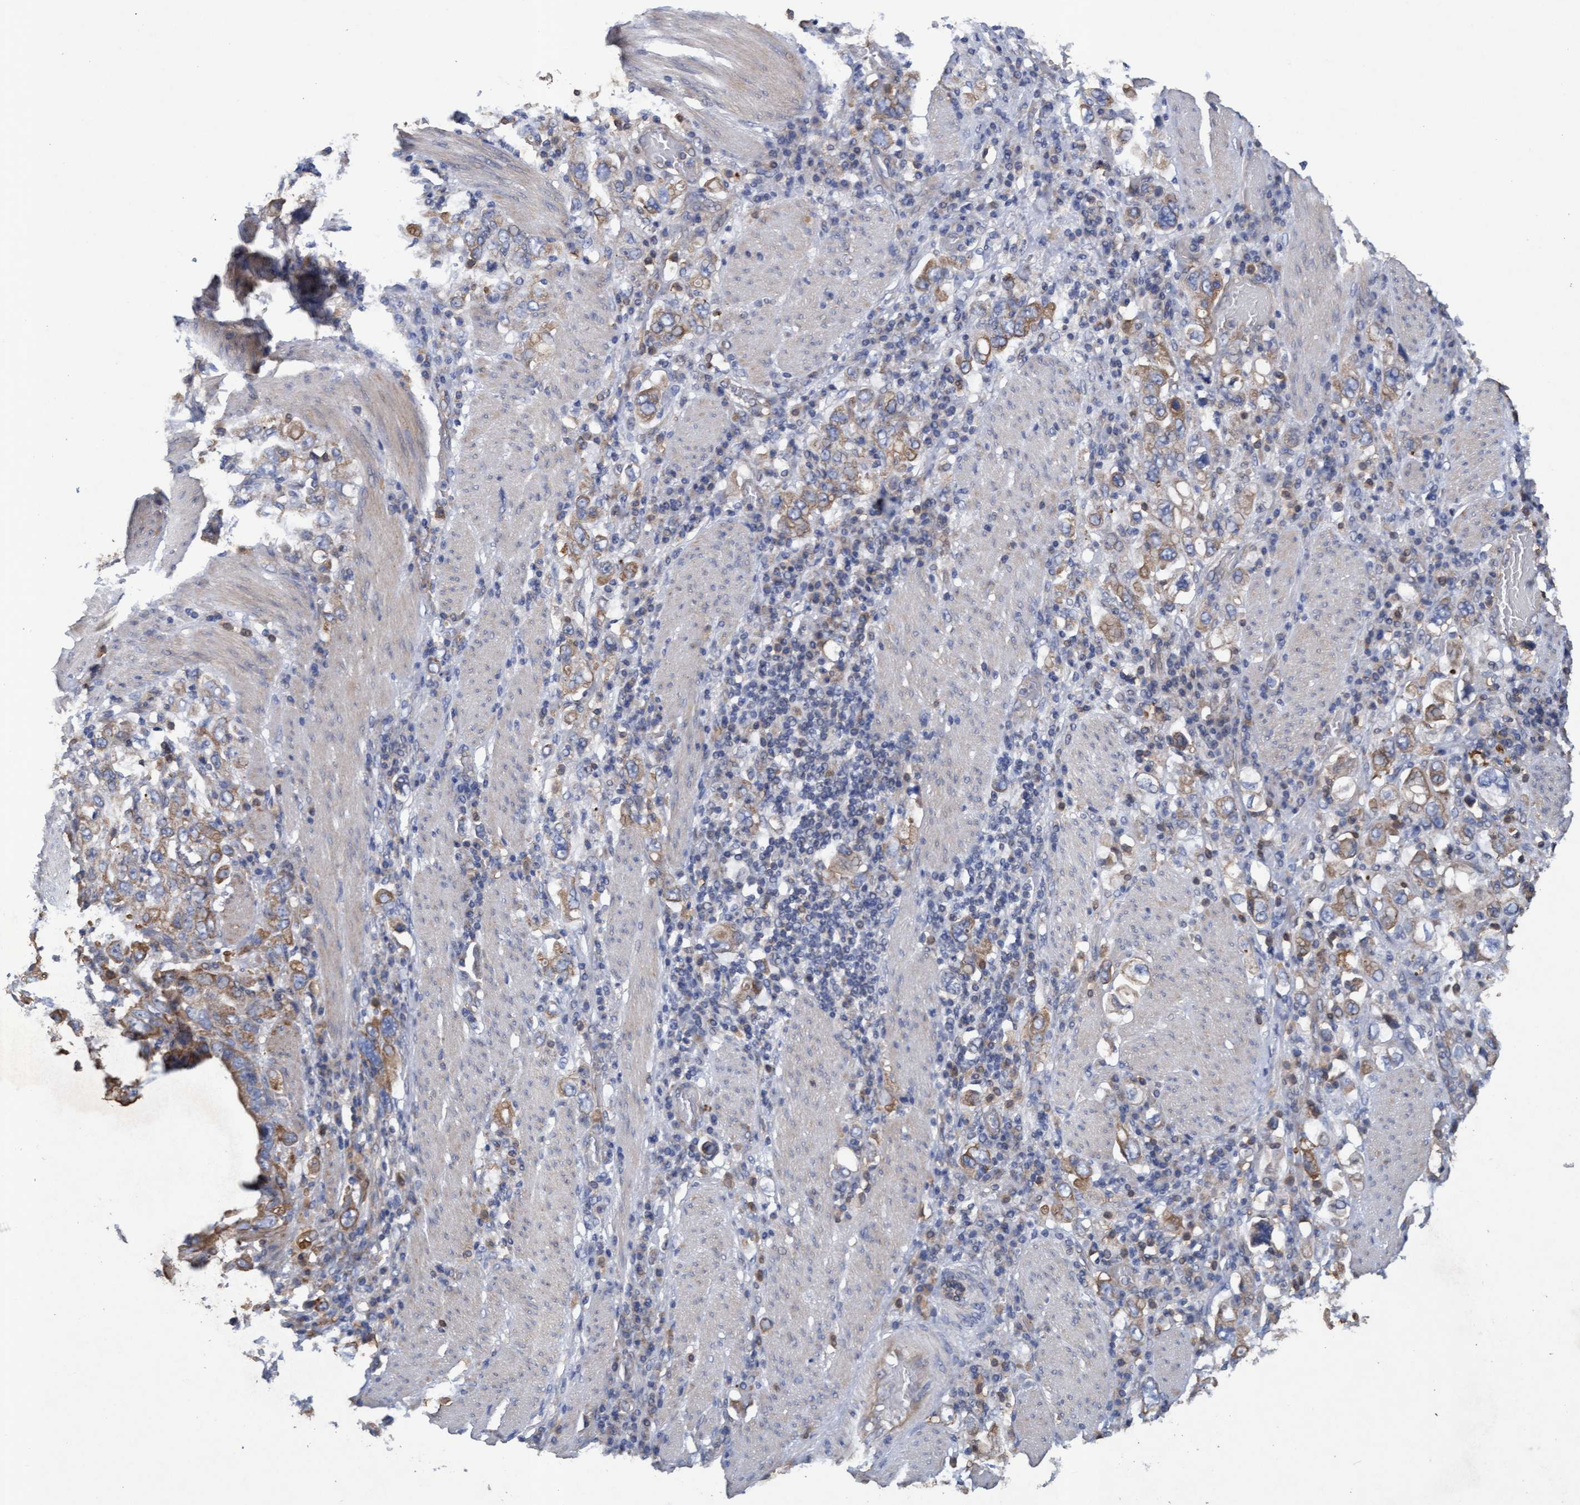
{"staining": {"intensity": "weak", "quantity": ">75%", "location": "cytoplasmic/membranous"}, "tissue": "stomach cancer", "cell_type": "Tumor cells", "image_type": "cancer", "snomed": [{"axis": "morphology", "description": "Adenocarcinoma, NOS"}, {"axis": "topography", "description": "Stomach, upper"}], "caption": "A photomicrograph showing weak cytoplasmic/membranous positivity in approximately >75% of tumor cells in adenocarcinoma (stomach), as visualized by brown immunohistochemical staining.", "gene": "MRPL38", "patient": {"sex": "male", "age": 62}}